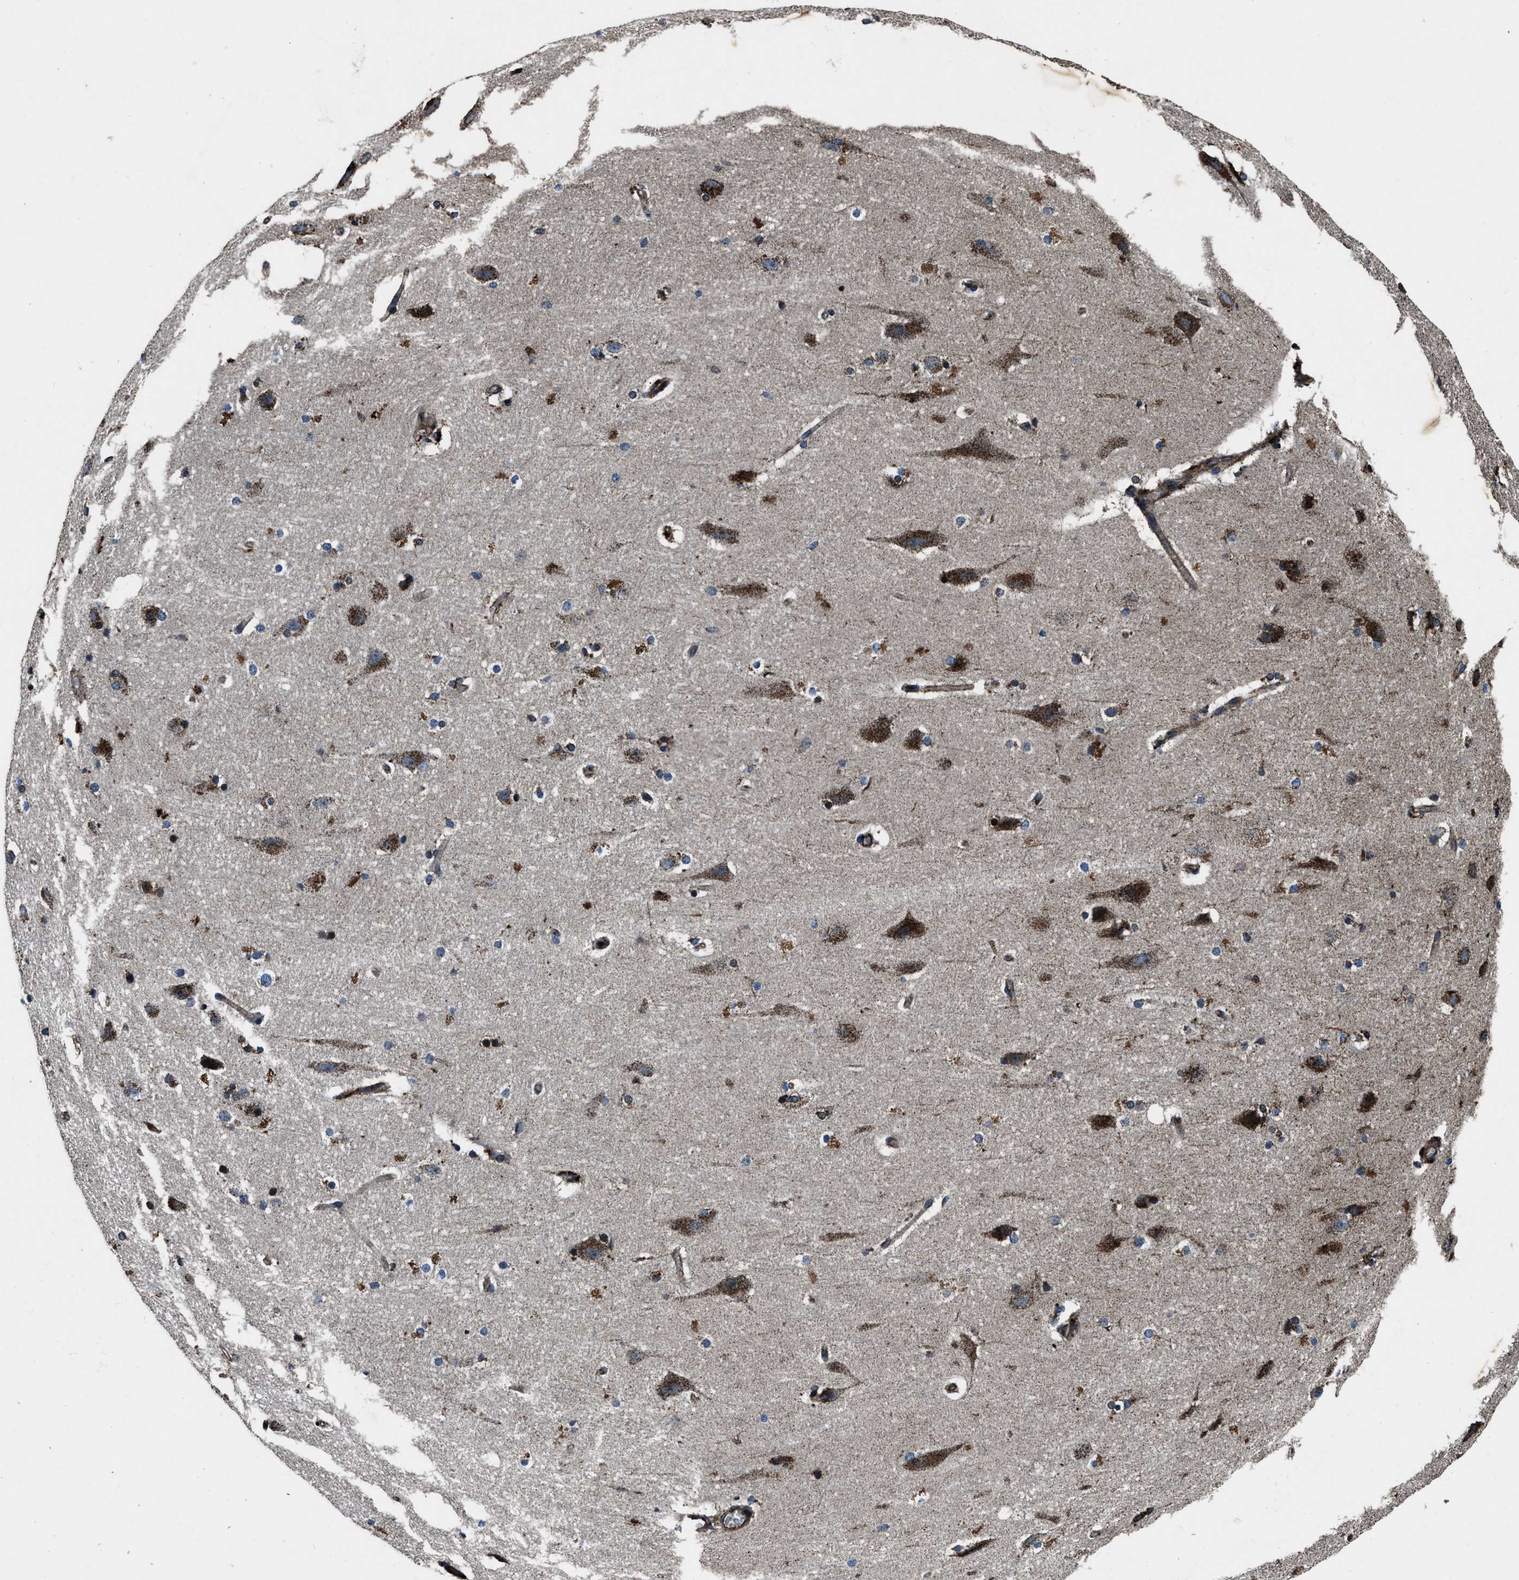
{"staining": {"intensity": "moderate", "quantity": ">75%", "location": "cytoplasmic/membranous"}, "tissue": "cerebral cortex", "cell_type": "Endothelial cells", "image_type": "normal", "snomed": [{"axis": "morphology", "description": "Normal tissue, NOS"}, {"axis": "topography", "description": "Cerebral cortex"}, {"axis": "topography", "description": "Hippocampus"}], "caption": "Immunohistochemistry (IHC) histopathology image of benign human cerebral cortex stained for a protein (brown), which exhibits medium levels of moderate cytoplasmic/membranous staining in approximately >75% of endothelial cells.", "gene": "OGDH", "patient": {"sex": "female", "age": 19}}